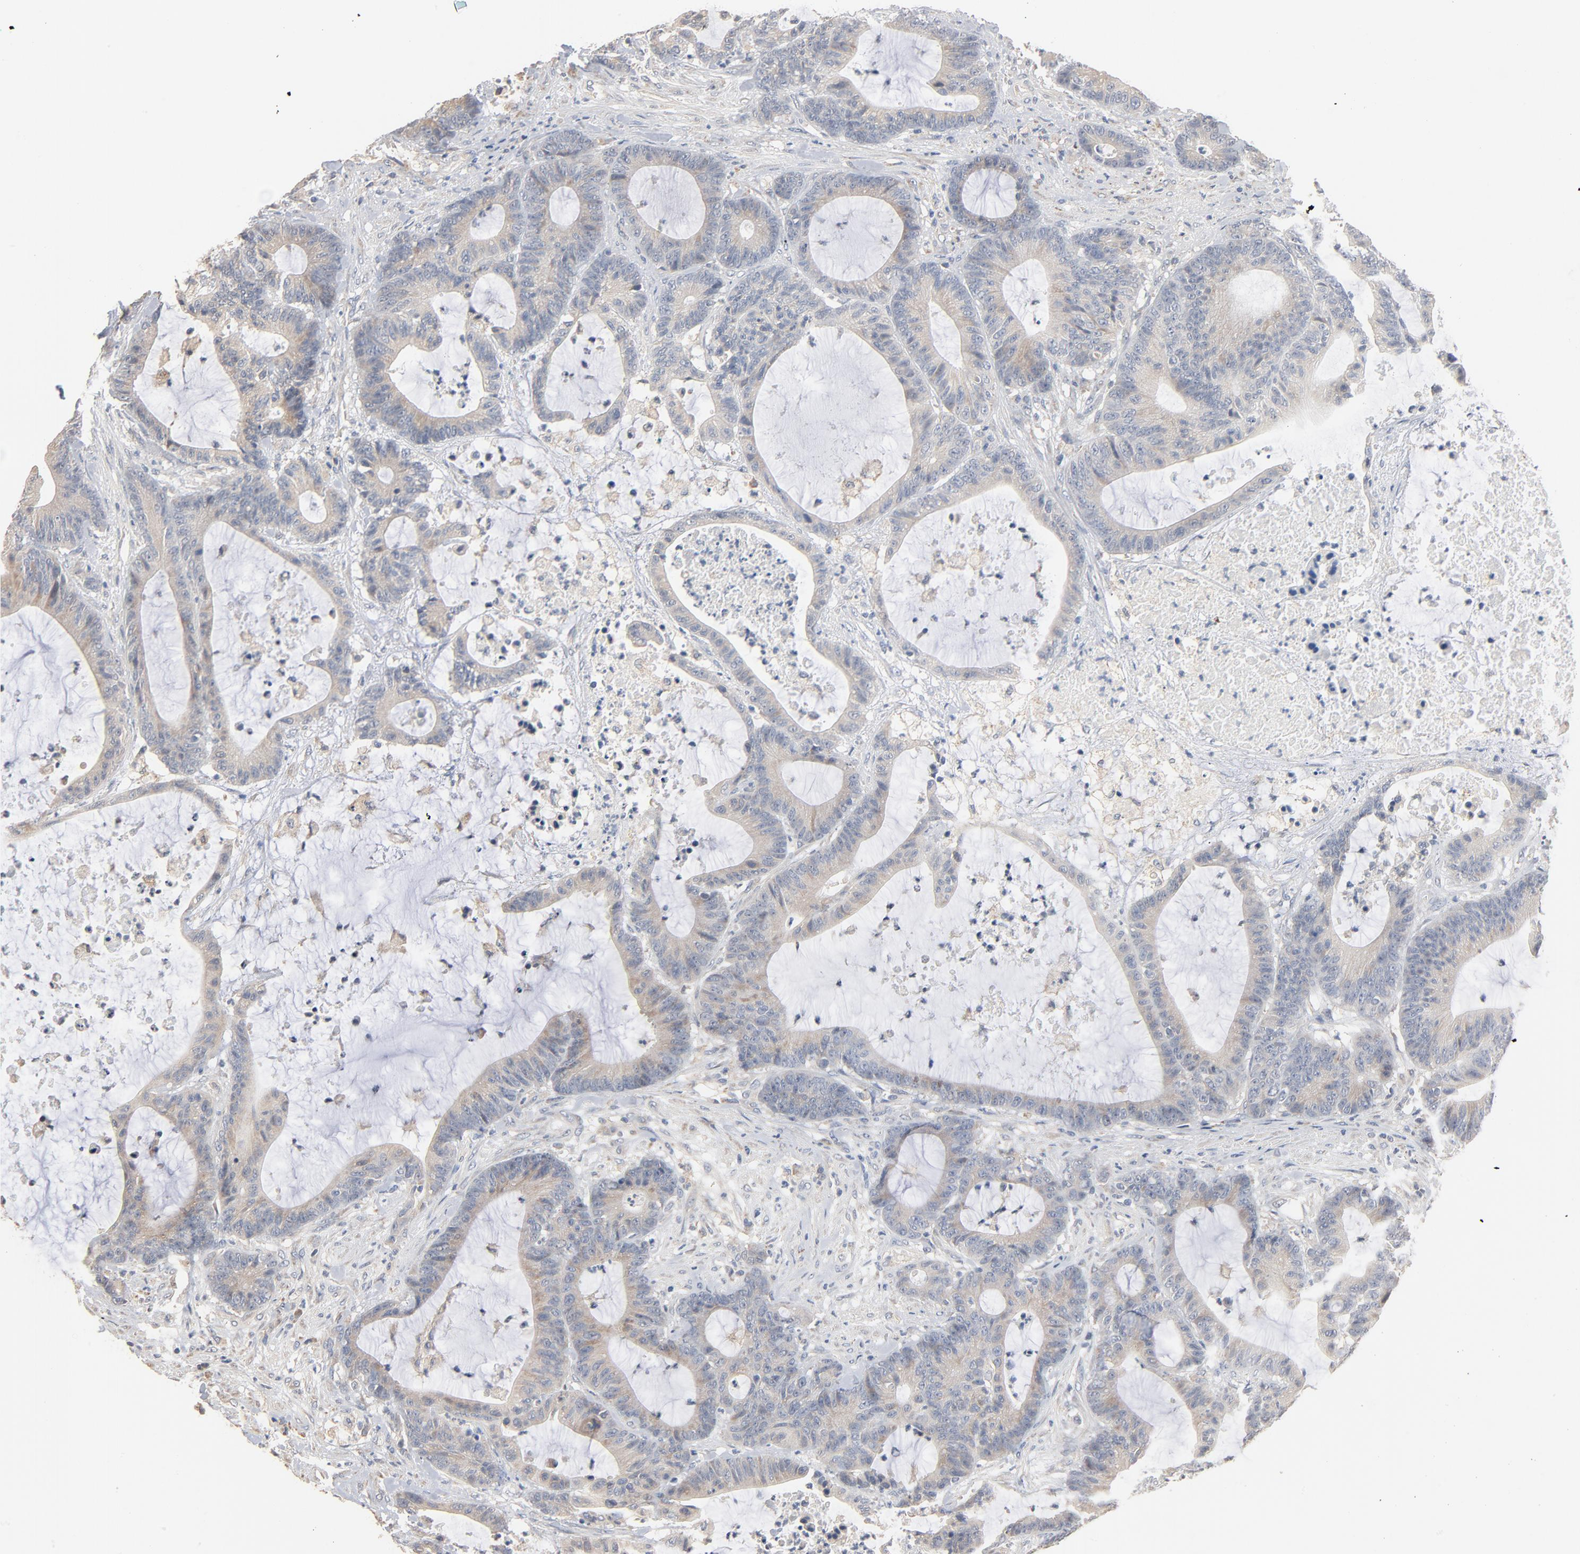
{"staining": {"intensity": "negative", "quantity": "none", "location": "none"}, "tissue": "colorectal cancer", "cell_type": "Tumor cells", "image_type": "cancer", "snomed": [{"axis": "morphology", "description": "Adenocarcinoma, NOS"}, {"axis": "topography", "description": "Colon"}], "caption": "Protein analysis of colorectal adenocarcinoma demonstrates no significant expression in tumor cells.", "gene": "ZDHHC8", "patient": {"sex": "female", "age": 84}}